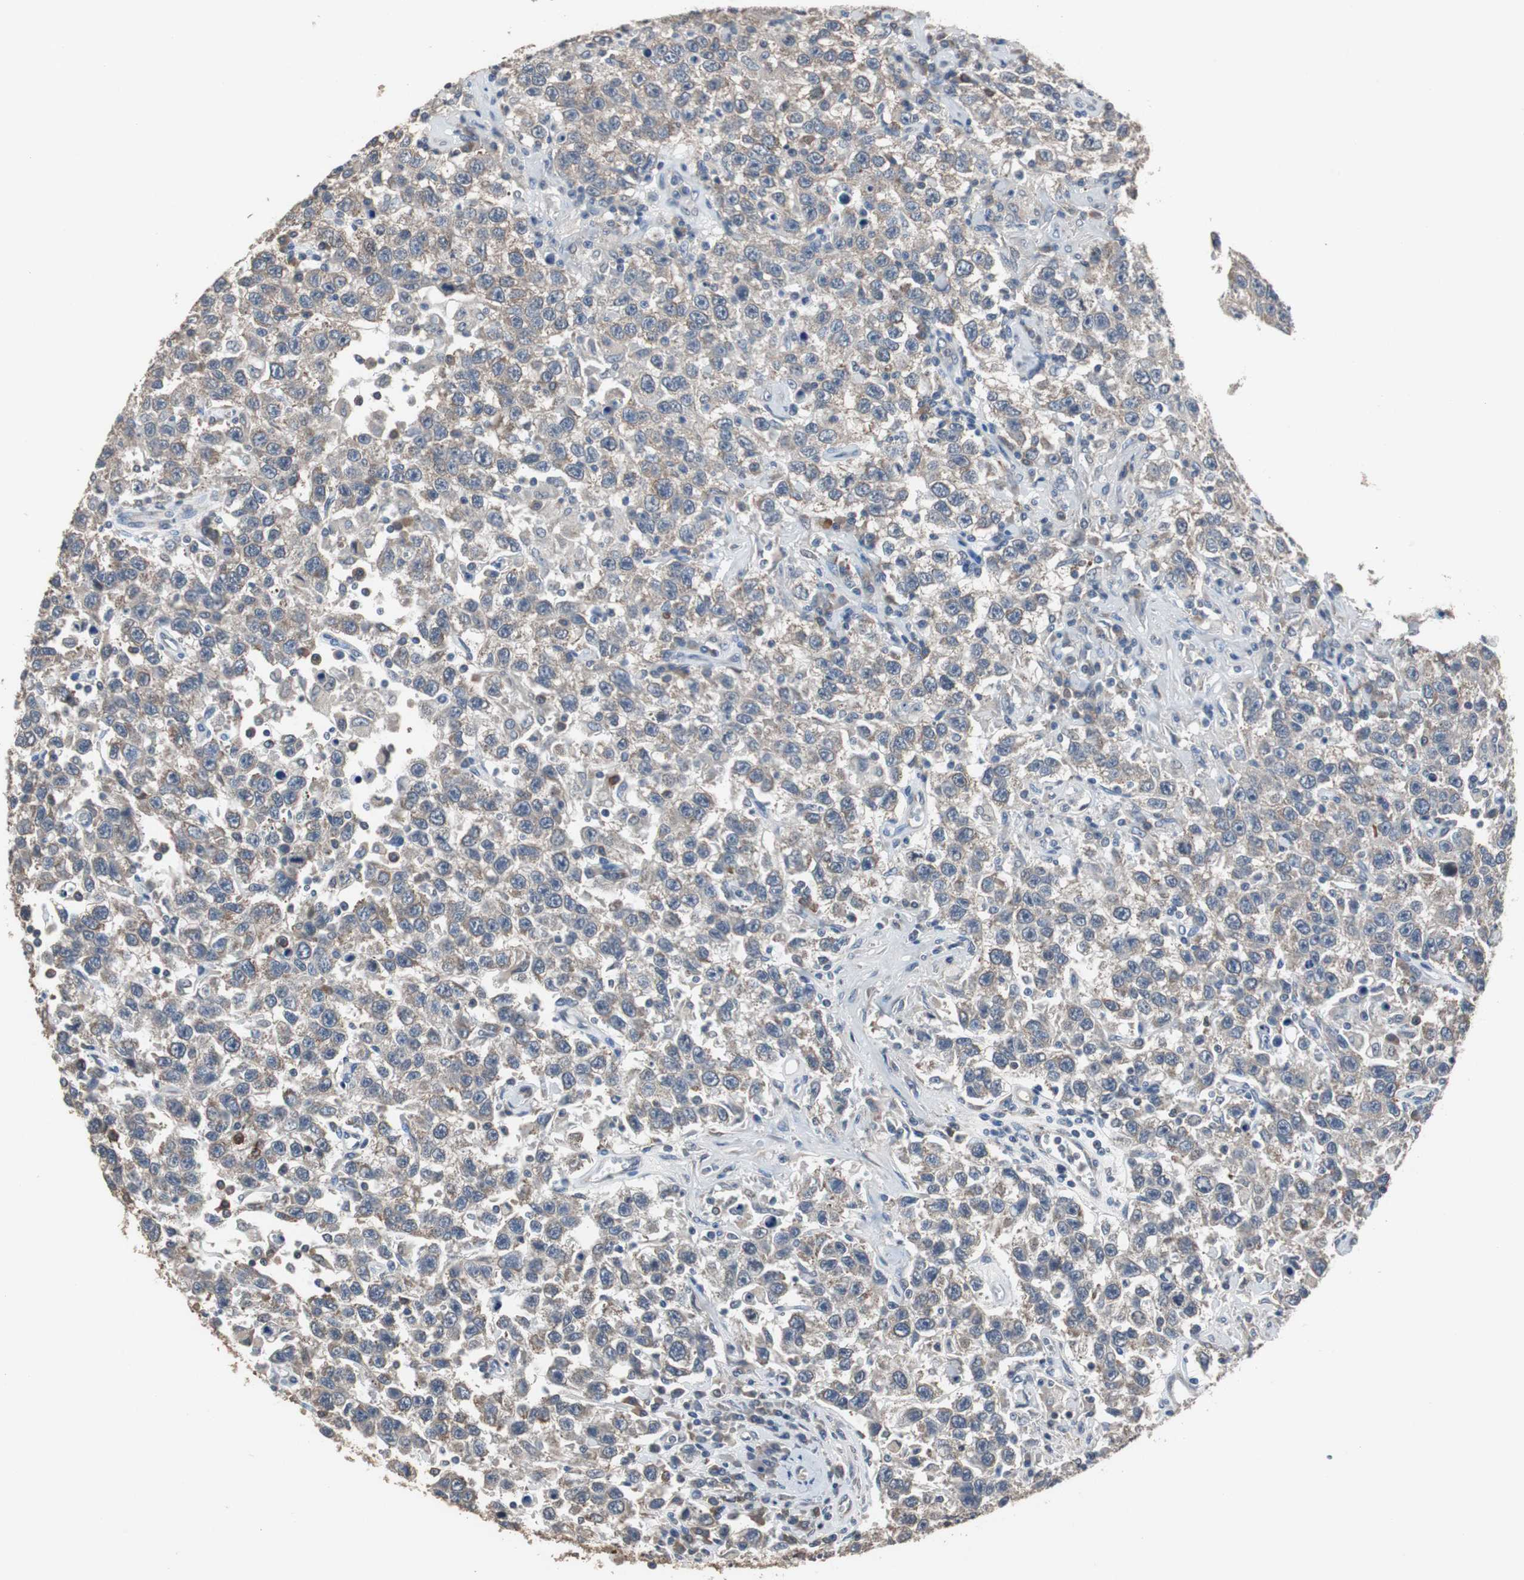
{"staining": {"intensity": "weak", "quantity": ">75%", "location": "cytoplasmic/membranous"}, "tissue": "testis cancer", "cell_type": "Tumor cells", "image_type": "cancer", "snomed": [{"axis": "morphology", "description": "Seminoma, NOS"}, {"axis": "topography", "description": "Testis"}], "caption": "Immunohistochemistry (IHC) image of human testis cancer stained for a protein (brown), which shows low levels of weak cytoplasmic/membranous positivity in about >75% of tumor cells.", "gene": "USP10", "patient": {"sex": "male", "age": 41}}